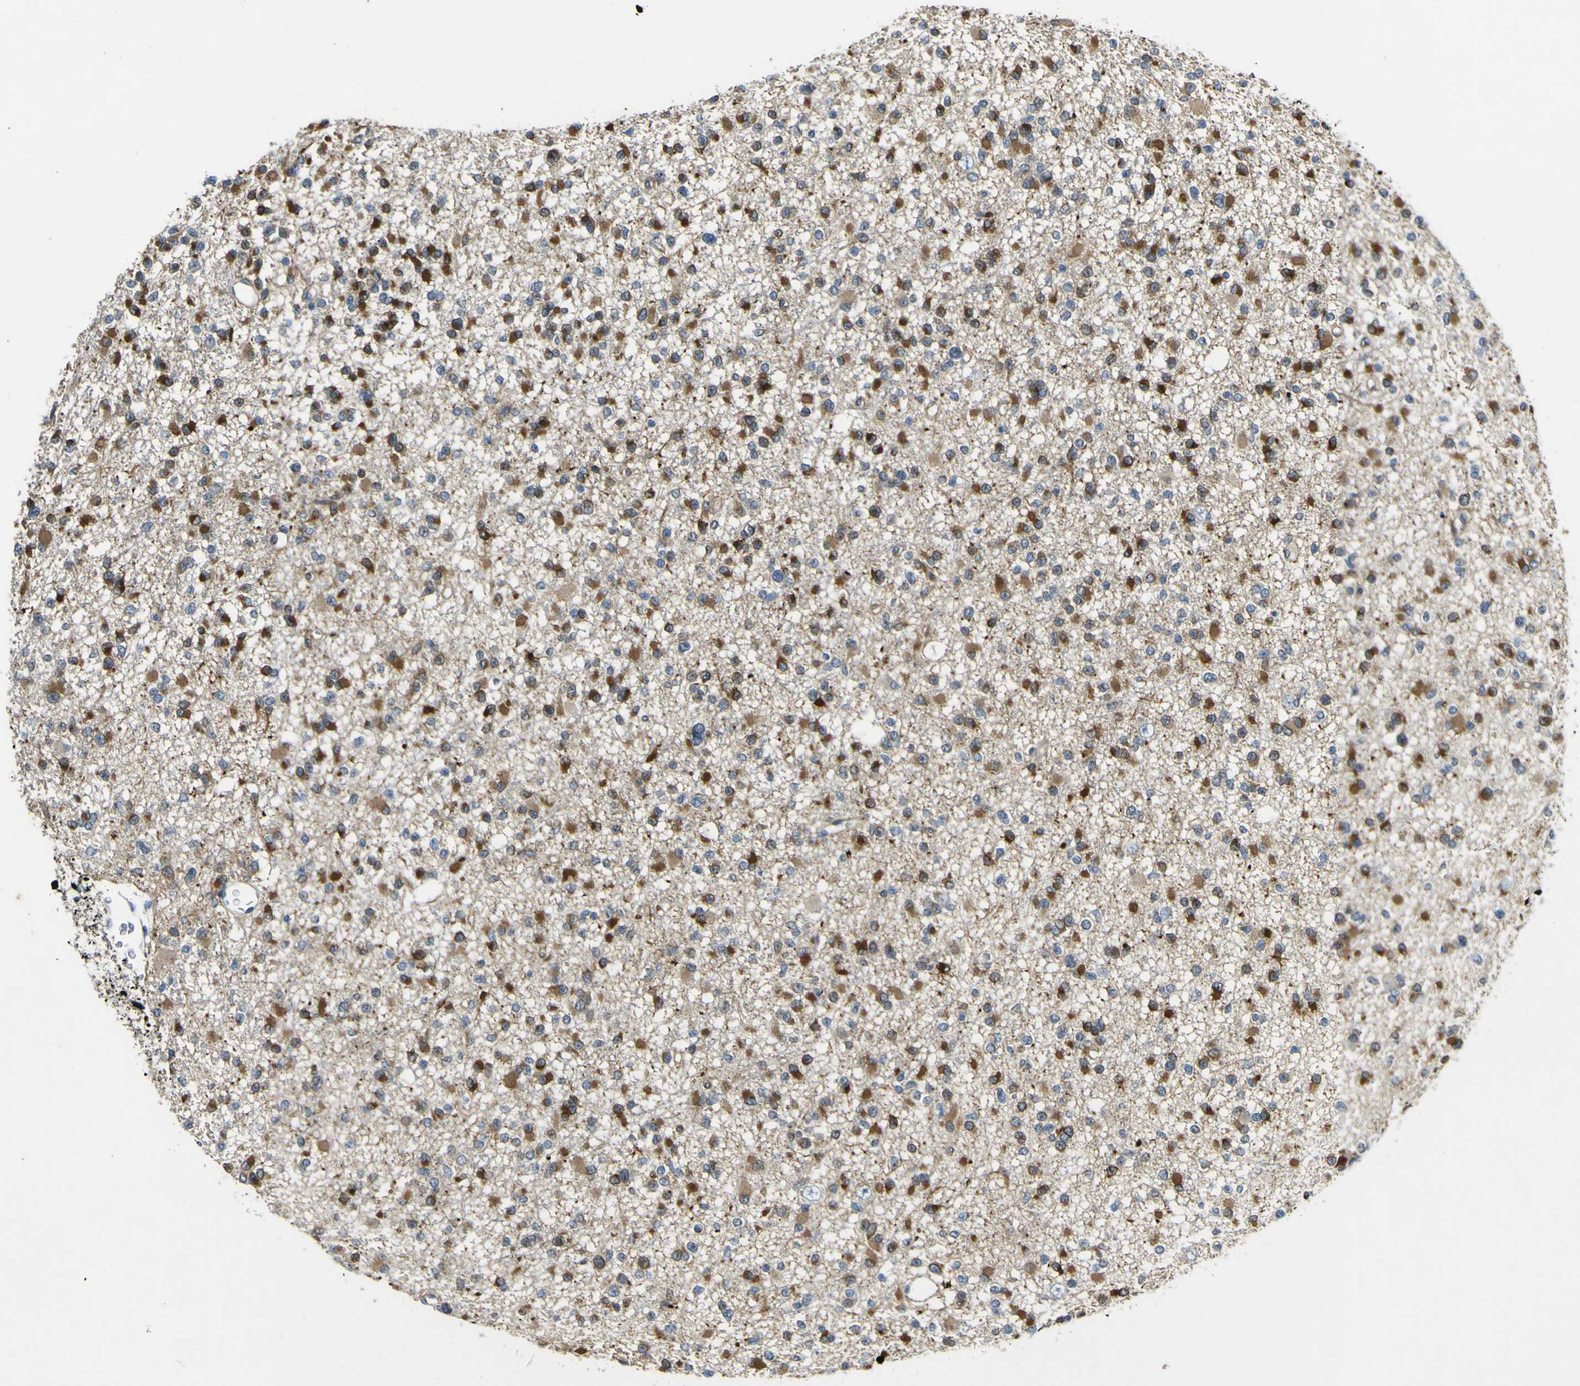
{"staining": {"intensity": "moderate", "quantity": ">75%", "location": "cytoplasmic/membranous"}, "tissue": "glioma", "cell_type": "Tumor cells", "image_type": "cancer", "snomed": [{"axis": "morphology", "description": "Glioma, malignant, Low grade"}, {"axis": "topography", "description": "Brain"}], "caption": "High-power microscopy captured an immunohistochemistry (IHC) micrograph of glioma, revealing moderate cytoplasmic/membranous expression in approximately >75% of tumor cells. (DAB (3,3'-diaminobenzidine) IHC, brown staining for protein, blue staining for nuclei).", "gene": "LDLR", "patient": {"sex": "female", "age": 22}}